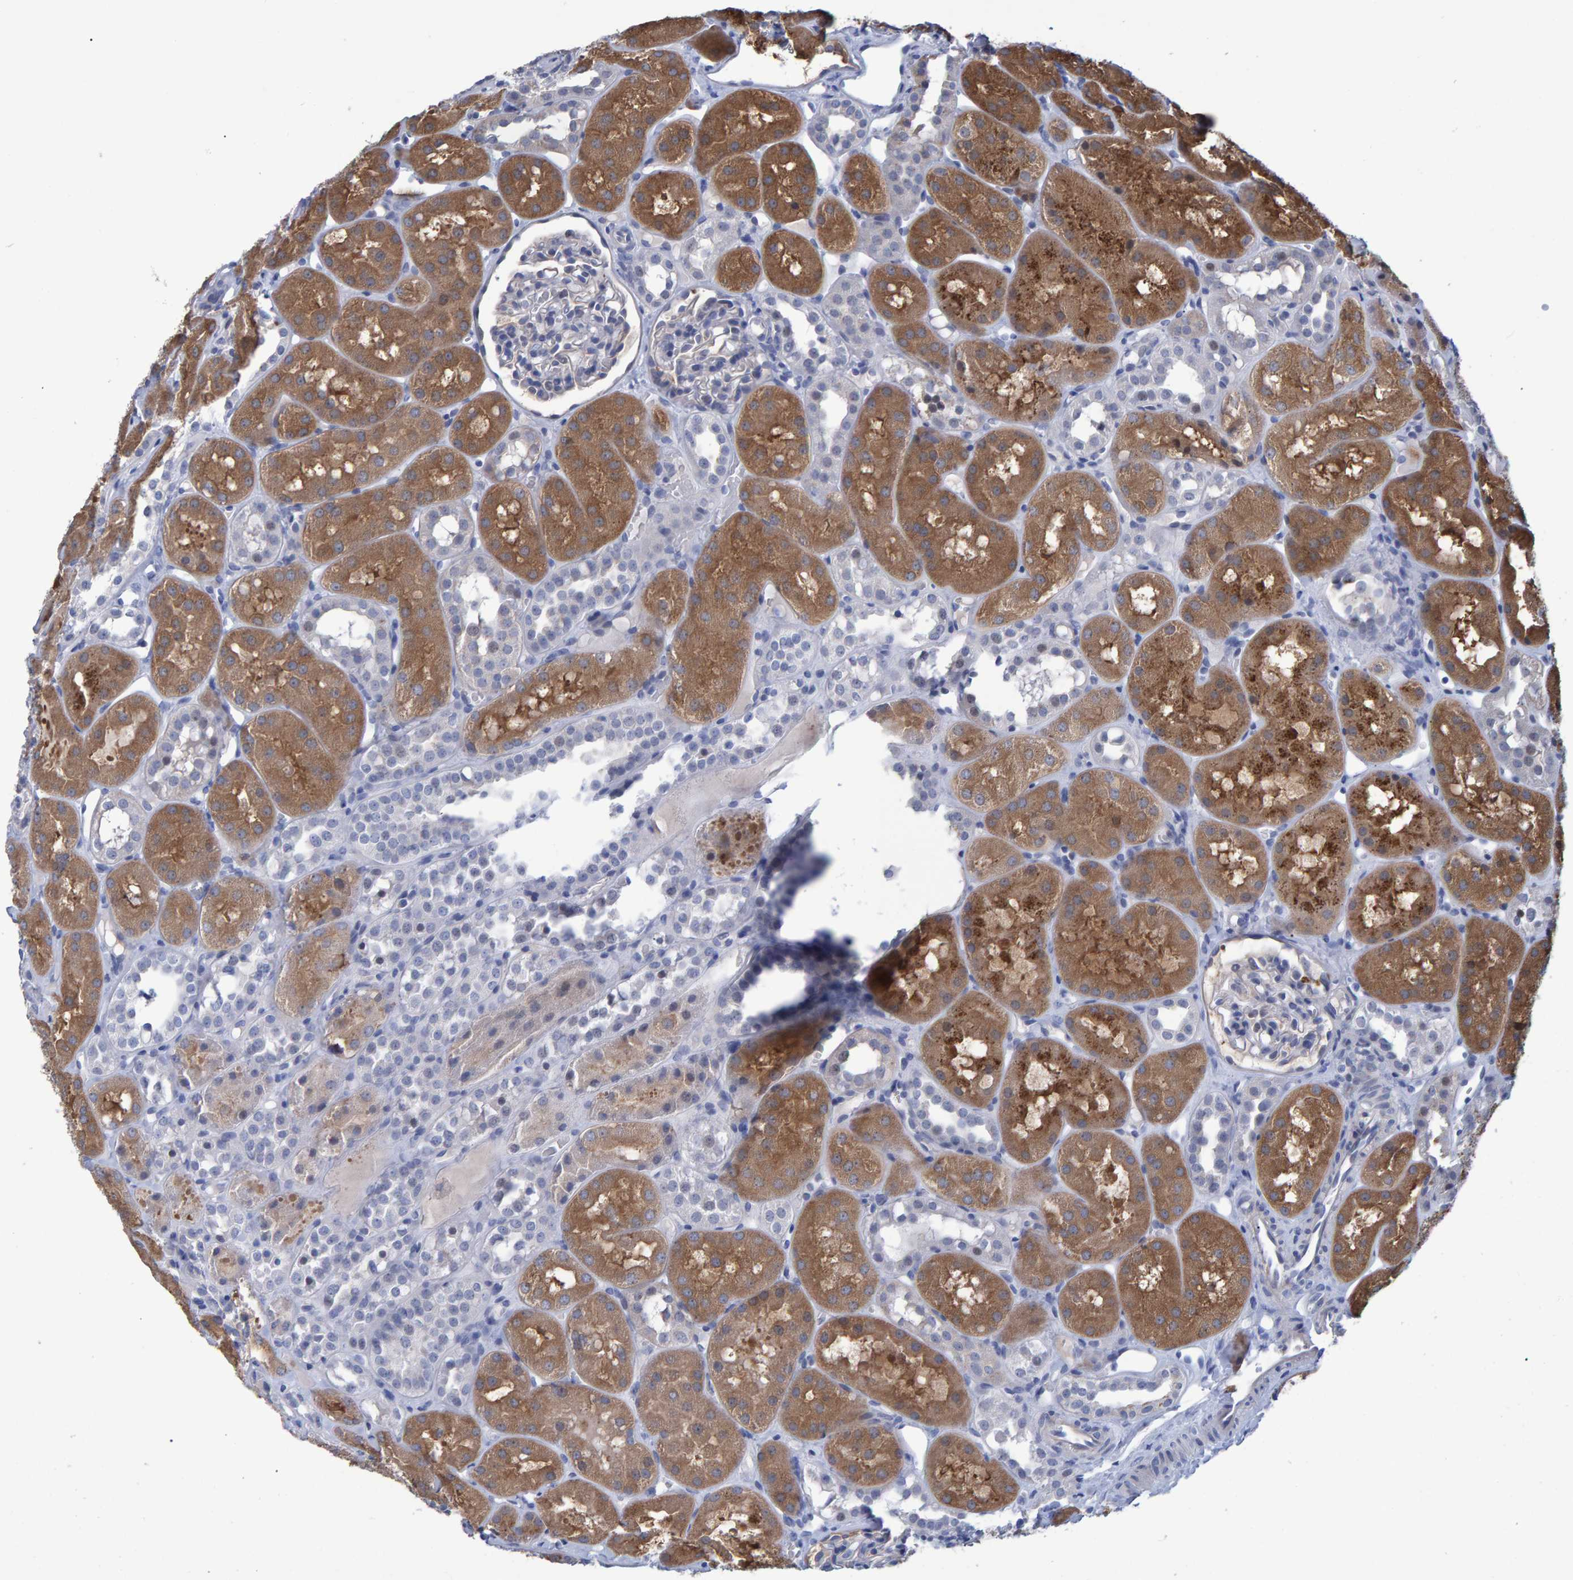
{"staining": {"intensity": "negative", "quantity": "none", "location": "none"}, "tissue": "kidney", "cell_type": "Cells in glomeruli", "image_type": "normal", "snomed": [{"axis": "morphology", "description": "Normal tissue, NOS"}, {"axis": "topography", "description": "Kidney"}], "caption": "Immunohistochemistry (IHC) micrograph of unremarkable kidney stained for a protein (brown), which reveals no positivity in cells in glomeruli.", "gene": "PROCA1", "patient": {"sex": "male", "age": 16}}